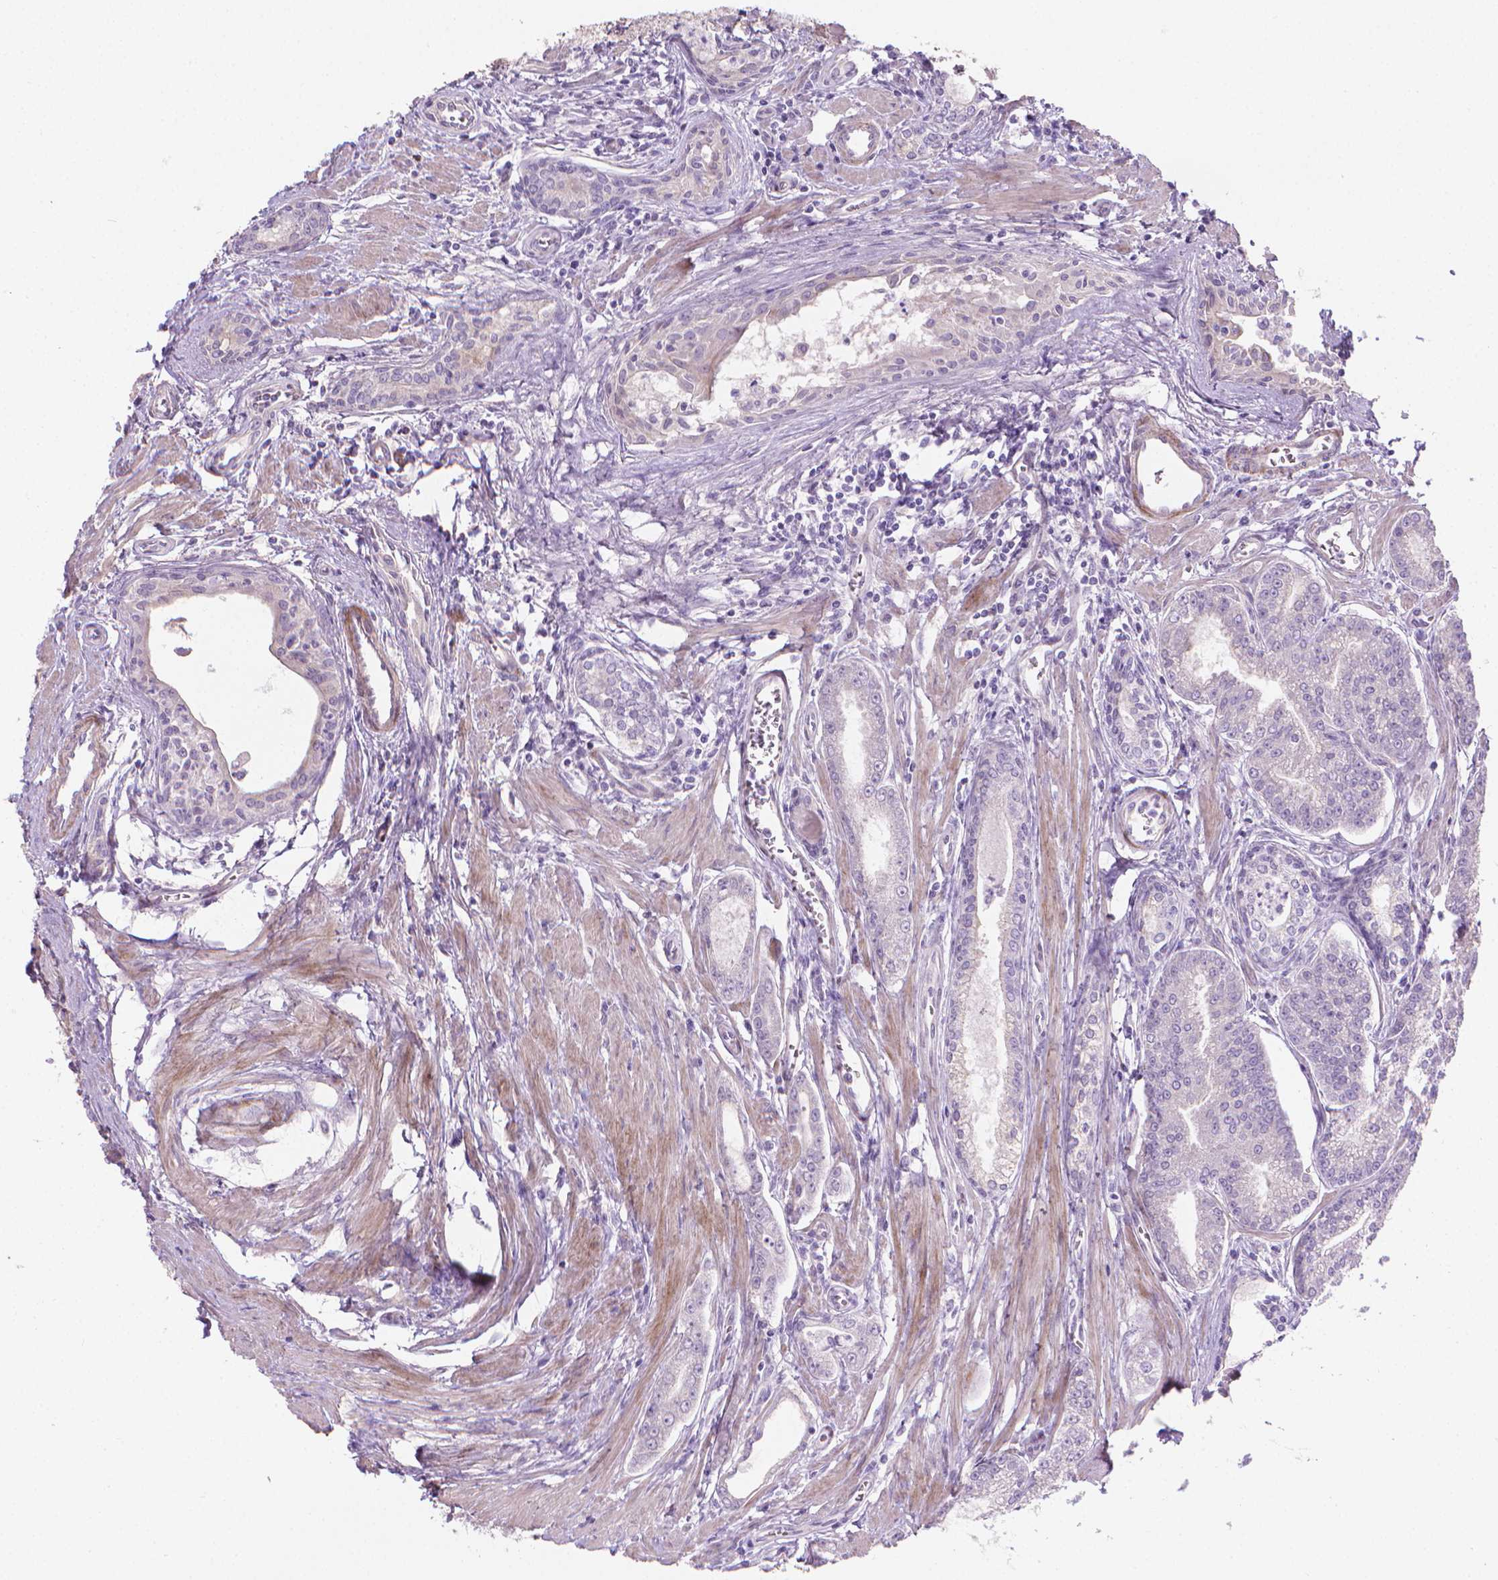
{"staining": {"intensity": "negative", "quantity": "none", "location": "none"}, "tissue": "prostate cancer", "cell_type": "Tumor cells", "image_type": "cancer", "snomed": [{"axis": "morphology", "description": "Adenocarcinoma, NOS"}, {"axis": "topography", "description": "Prostate"}], "caption": "IHC image of neoplastic tissue: prostate cancer (adenocarcinoma) stained with DAB exhibits no significant protein positivity in tumor cells.", "gene": "GSDMA", "patient": {"sex": "male", "age": 71}}